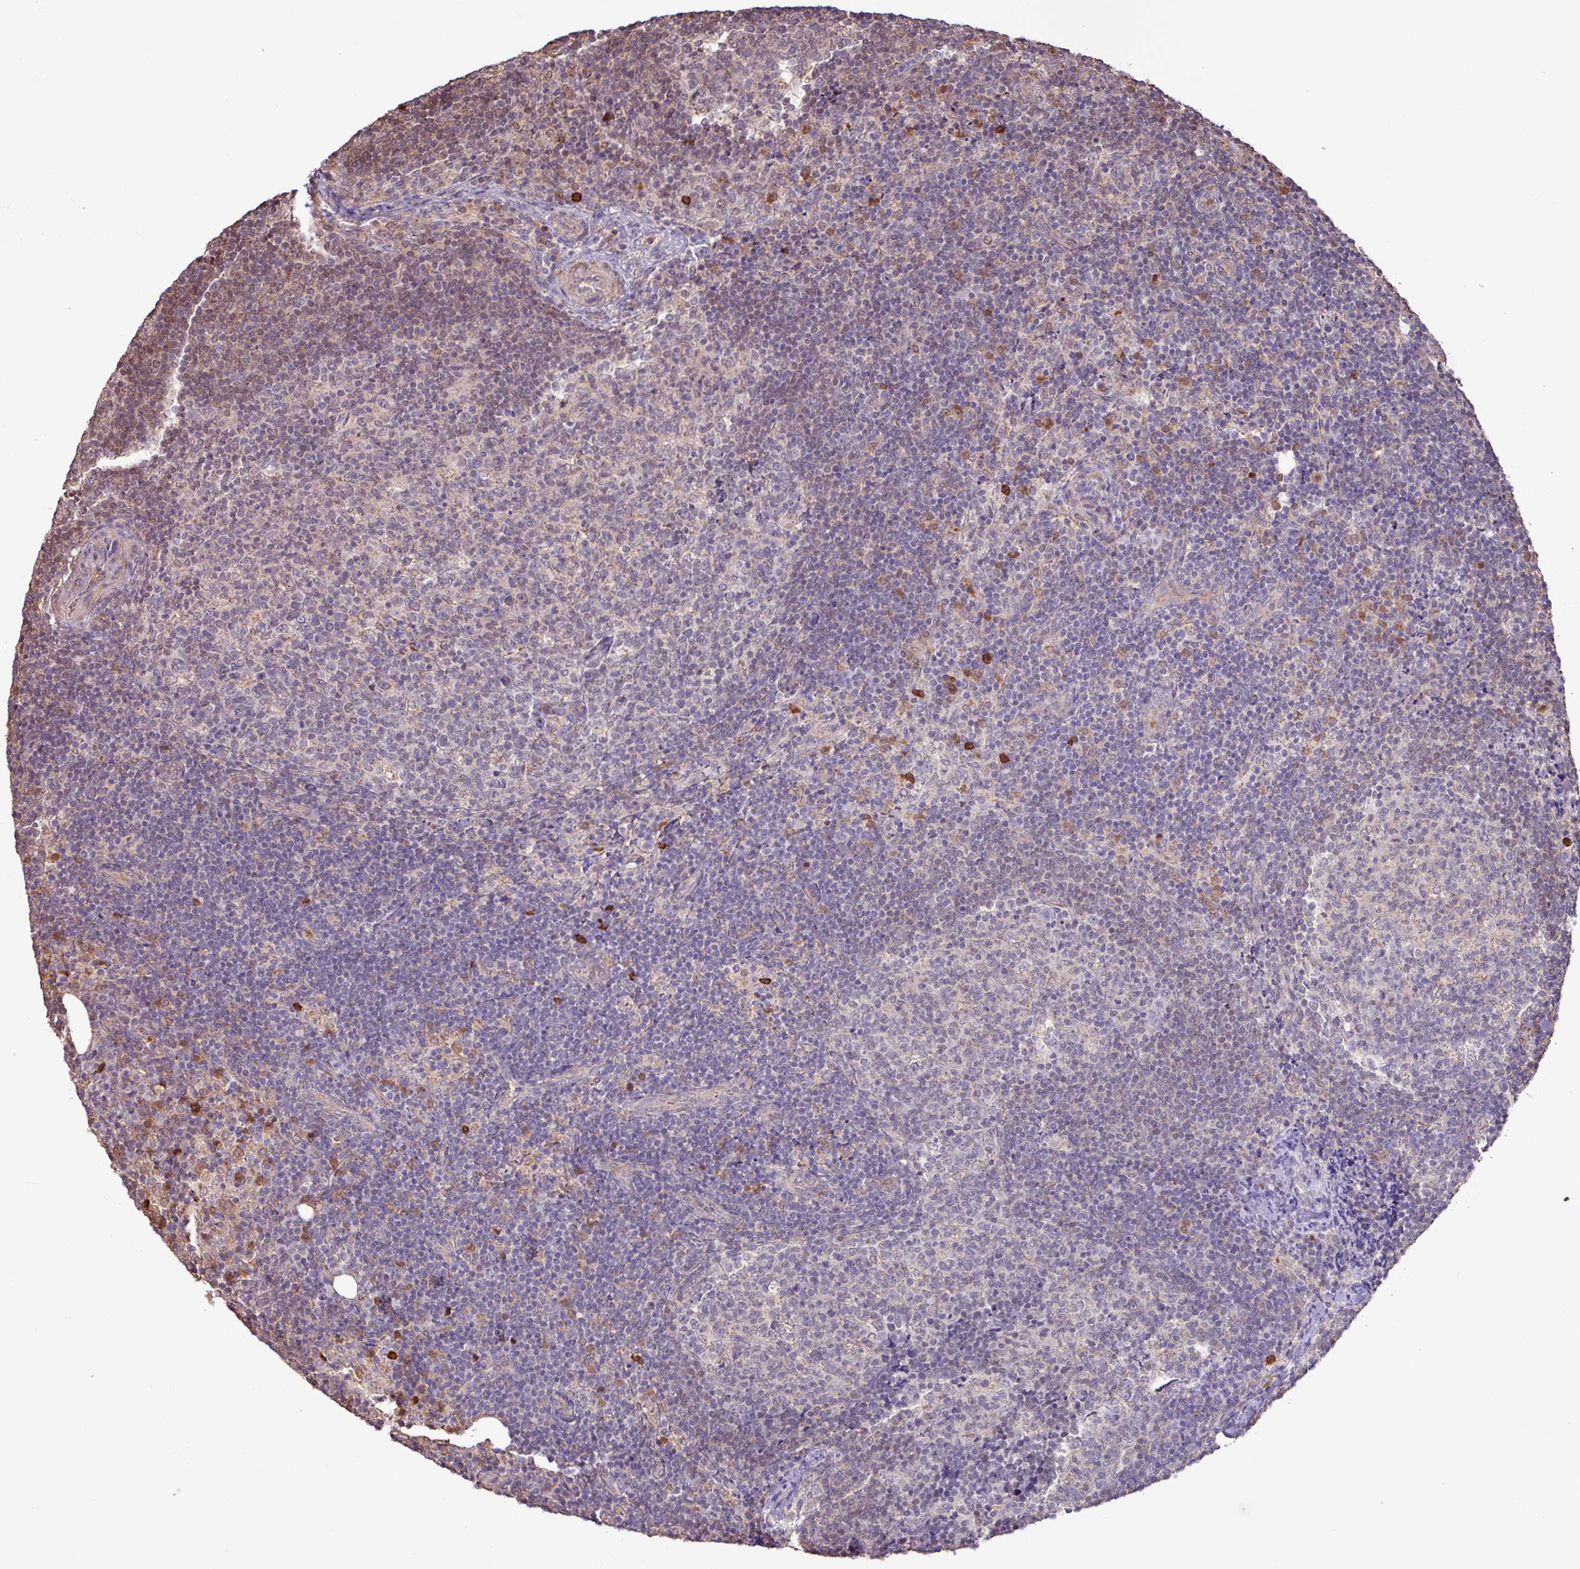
{"staining": {"intensity": "negative", "quantity": "none", "location": "none"}, "tissue": "lymph node", "cell_type": "Germinal center cells", "image_type": "normal", "snomed": [{"axis": "morphology", "description": "Normal tissue, NOS"}, {"axis": "topography", "description": "Lymph node"}], "caption": "This is an immunohistochemistry histopathology image of unremarkable lymph node. There is no staining in germinal center cells.", "gene": "CHST11", "patient": {"sex": "female", "age": 31}}